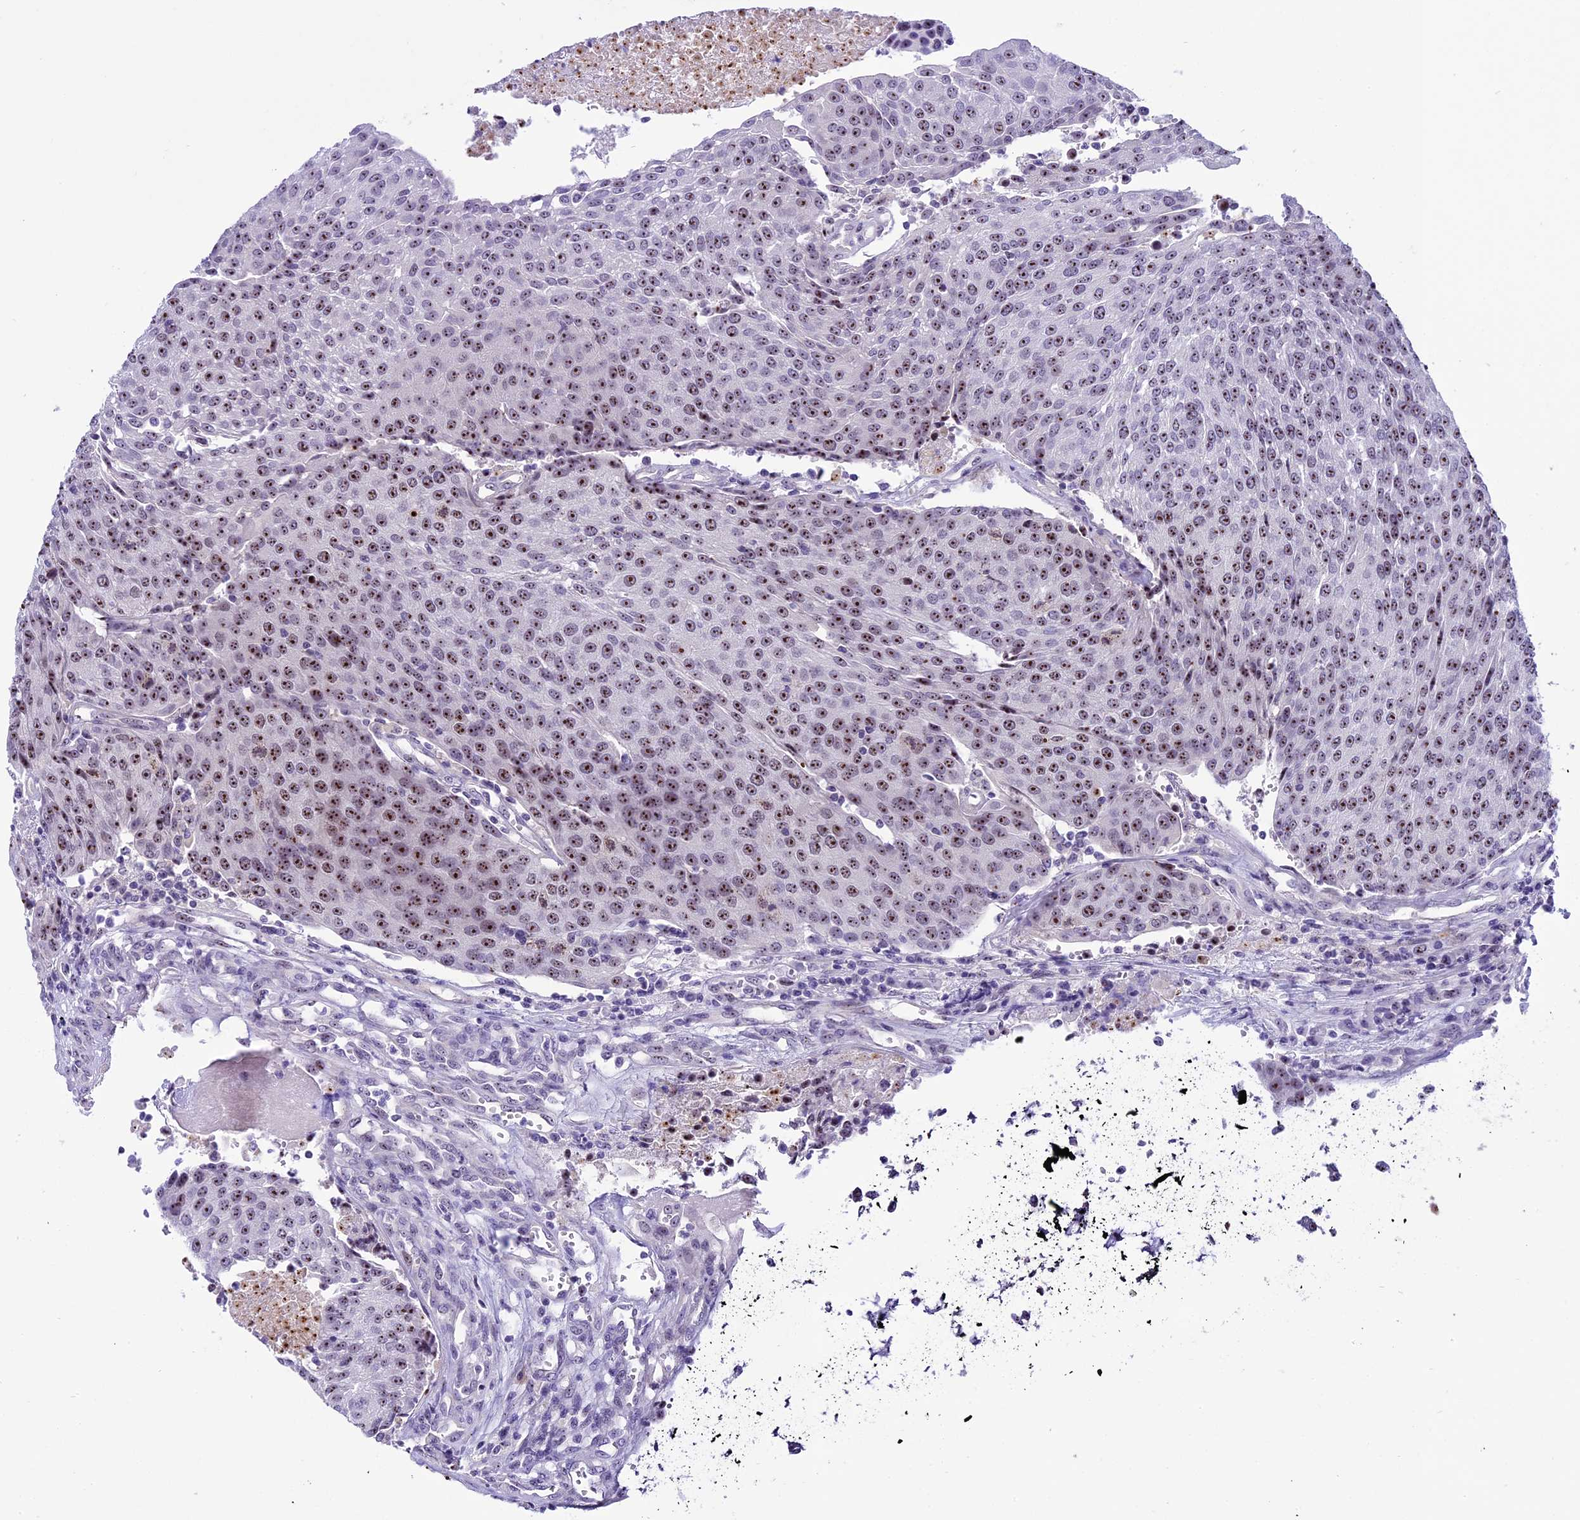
{"staining": {"intensity": "moderate", "quantity": ">75%", "location": "nuclear"}, "tissue": "urothelial cancer", "cell_type": "Tumor cells", "image_type": "cancer", "snomed": [{"axis": "morphology", "description": "Urothelial carcinoma, High grade"}, {"axis": "topography", "description": "Urinary bladder"}], "caption": "Protein staining by immunohistochemistry reveals moderate nuclear positivity in approximately >75% of tumor cells in urothelial cancer. (DAB (3,3'-diaminobenzidine) IHC, brown staining for protein, blue staining for nuclei).", "gene": "TBL3", "patient": {"sex": "female", "age": 85}}